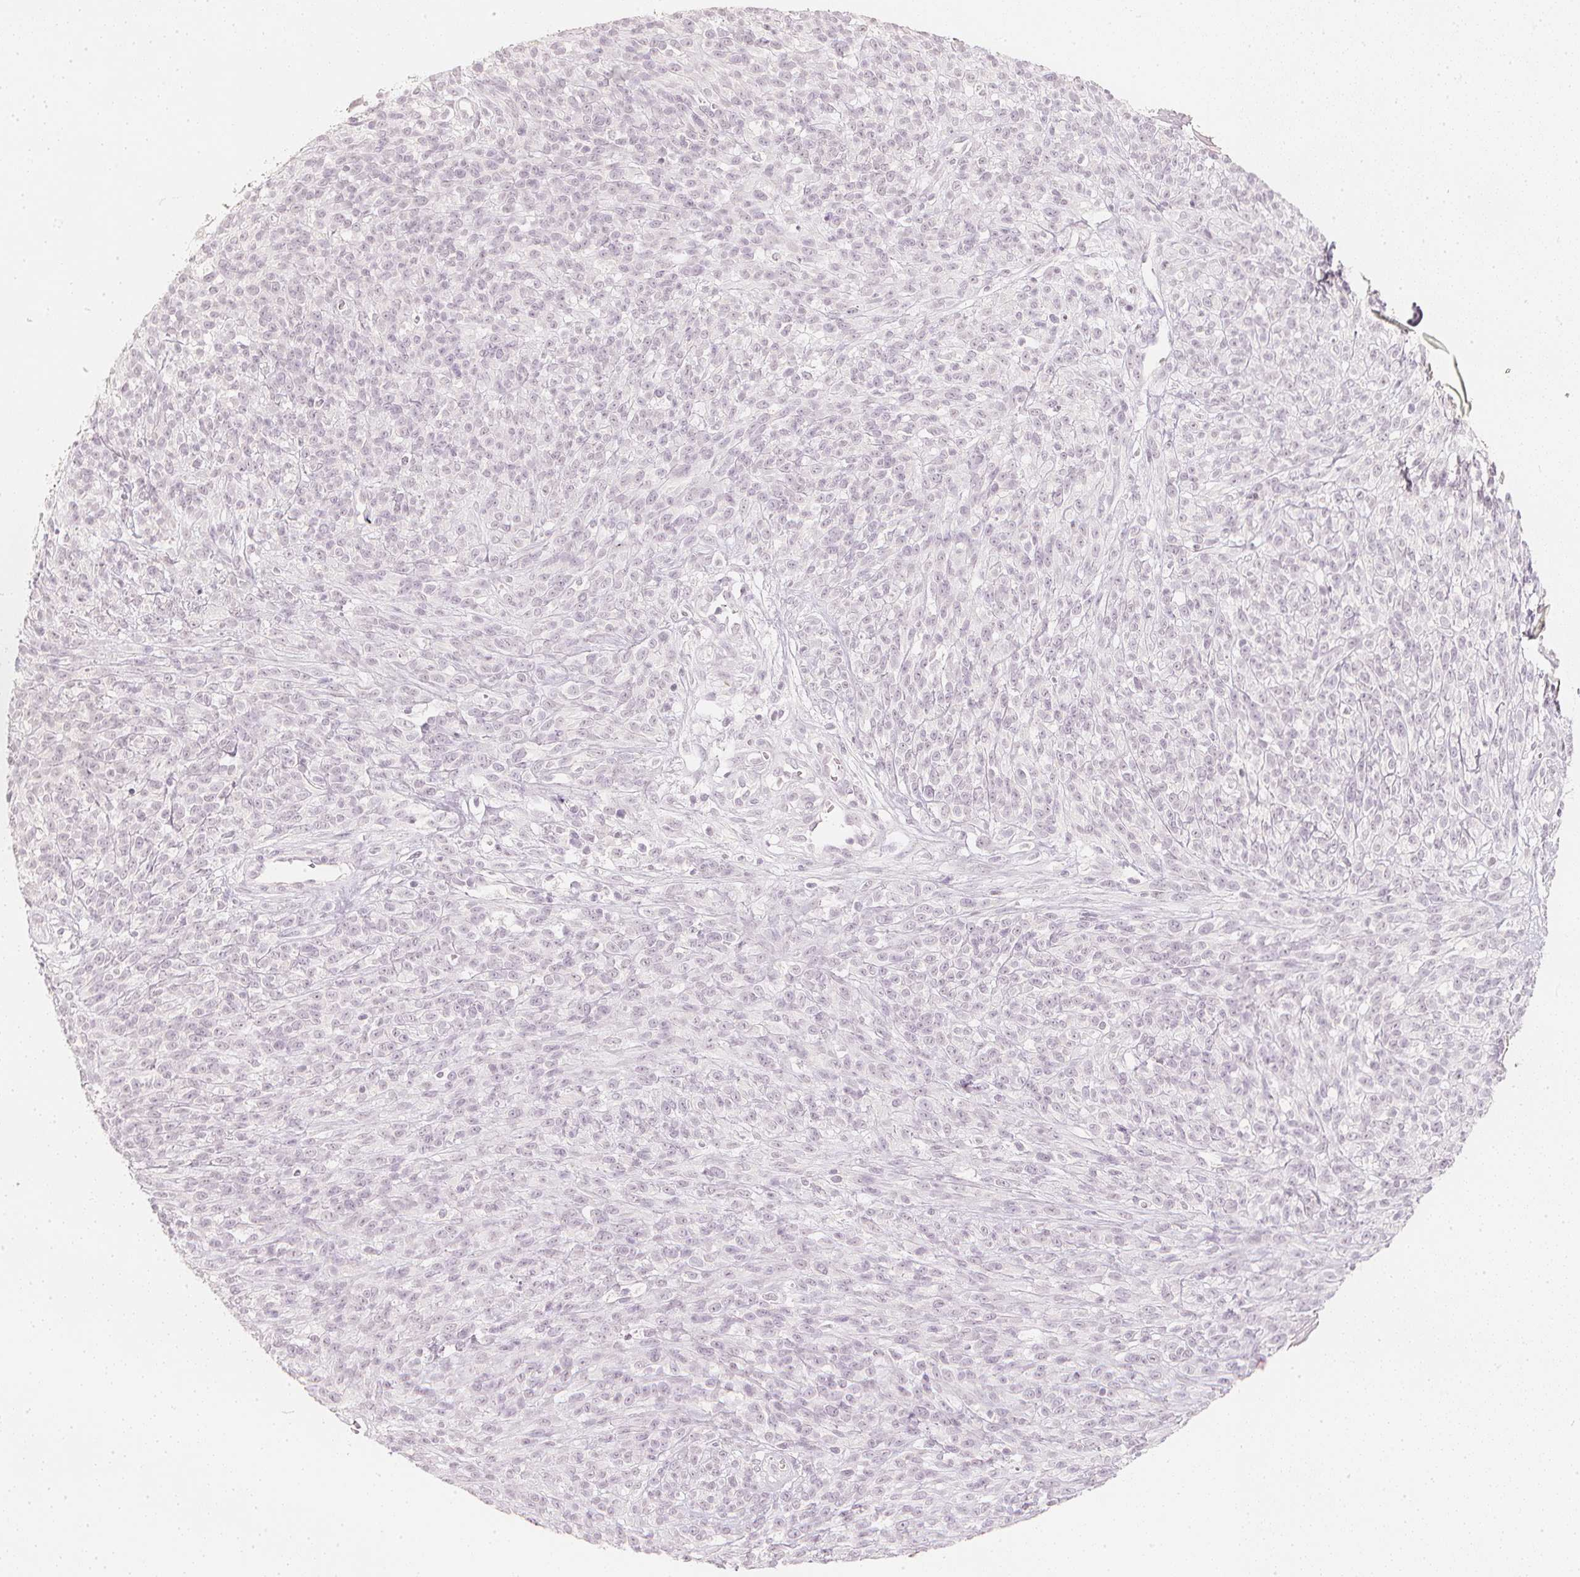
{"staining": {"intensity": "negative", "quantity": "none", "location": "none"}, "tissue": "melanoma", "cell_type": "Tumor cells", "image_type": "cancer", "snomed": [{"axis": "morphology", "description": "Malignant melanoma, NOS"}, {"axis": "topography", "description": "Skin"}, {"axis": "topography", "description": "Skin of trunk"}], "caption": "Immunohistochemistry (IHC) of human melanoma shows no staining in tumor cells. (DAB IHC with hematoxylin counter stain).", "gene": "CALB1", "patient": {"sex": "male", "age": 74}}